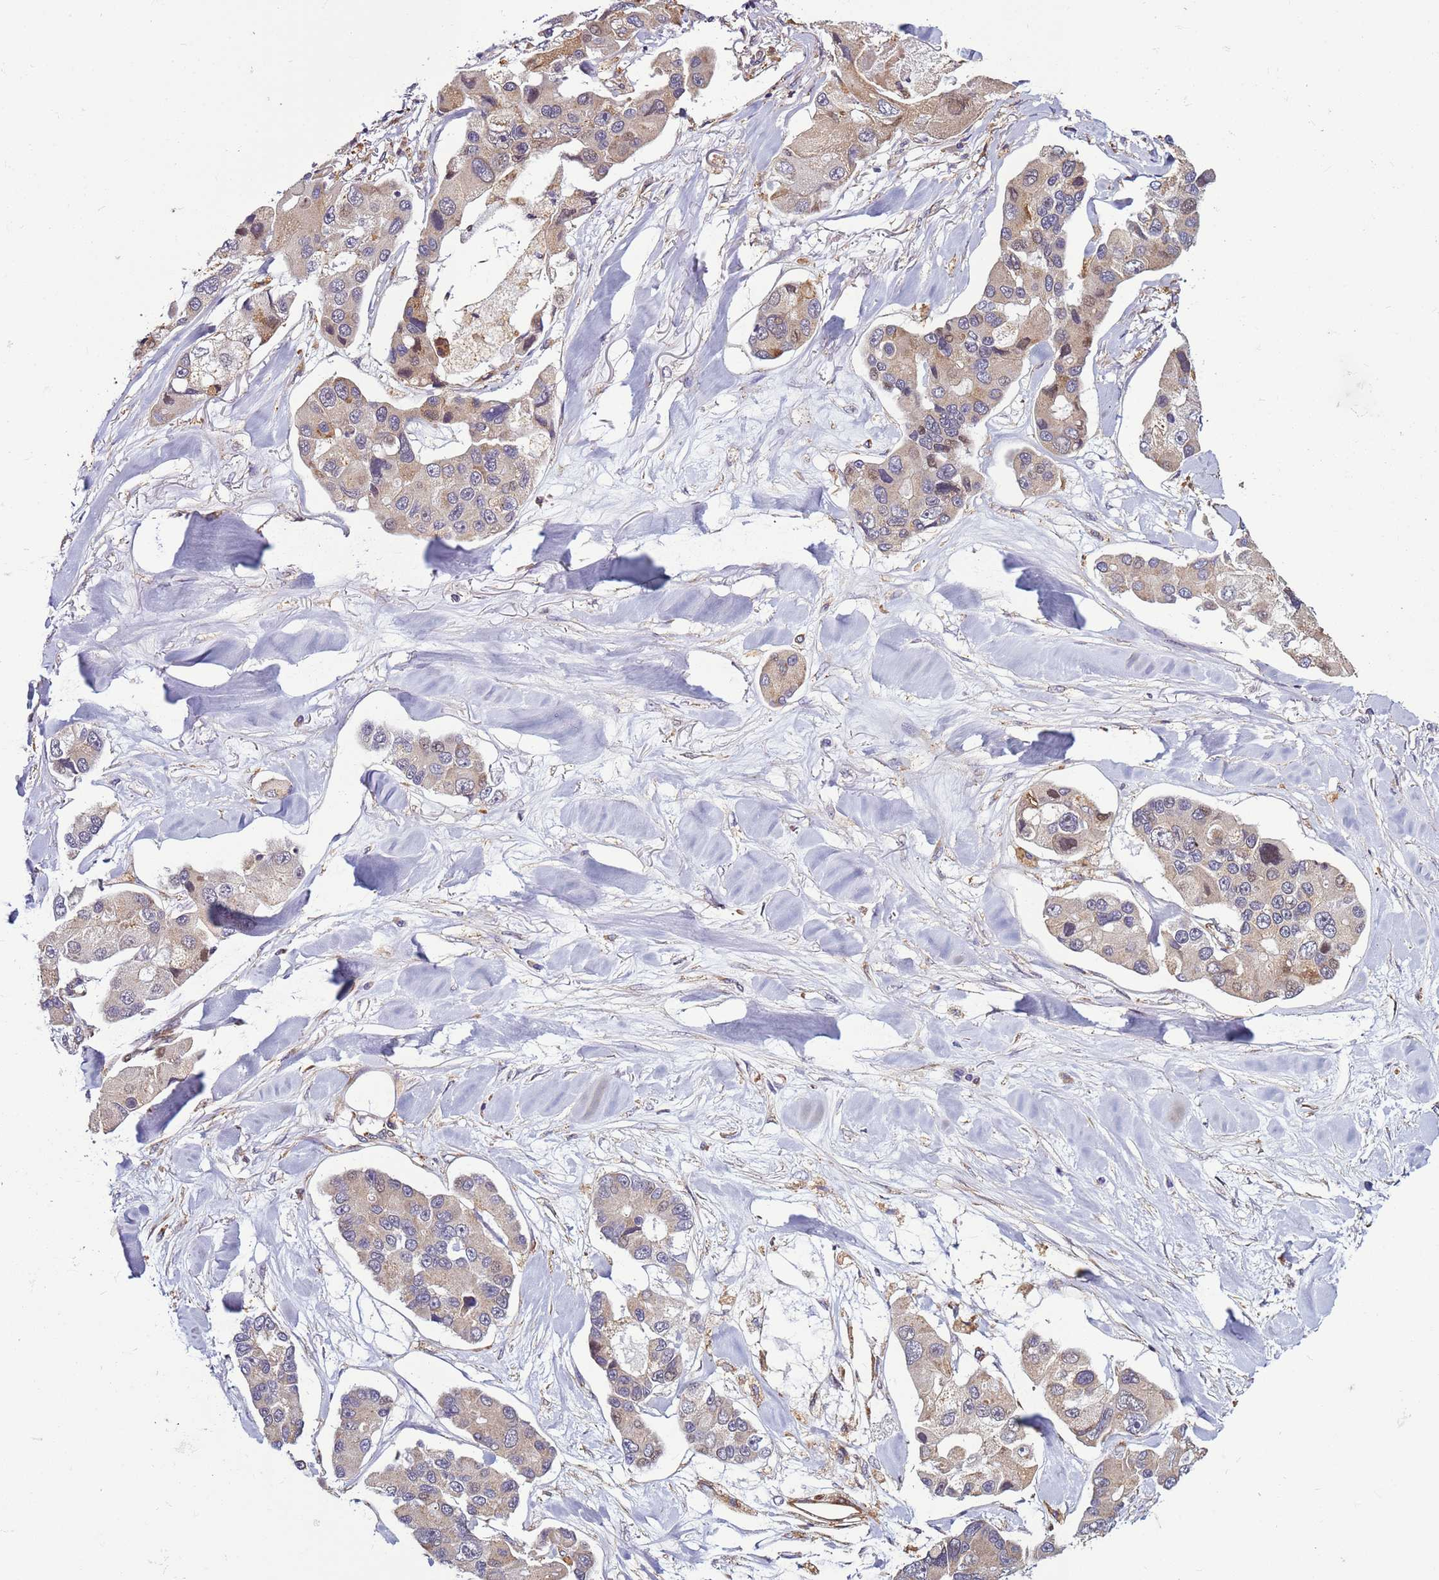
{"staining": {"intensity": "weak", "quantity": "25%-75%", "location": "cytoplasmic/membranous,nuclear"}, "tissue": "lung cancer", "cell_type": "Tumor cells", "image_type": "cancer", "snomed": [{"axis": "morphology", "description": "Adenocarcinoma, NOS"}, {"axis": "topography", "description": "Lung"}], "caption": "Weak cytoplasmic/membranous and nuclear expression is present in about 25%-75% of tumor cells in lung cancer (adenocarcinoma).", "gene": "MCRIP1", "patient": {"sex": "female", "age": 54}}